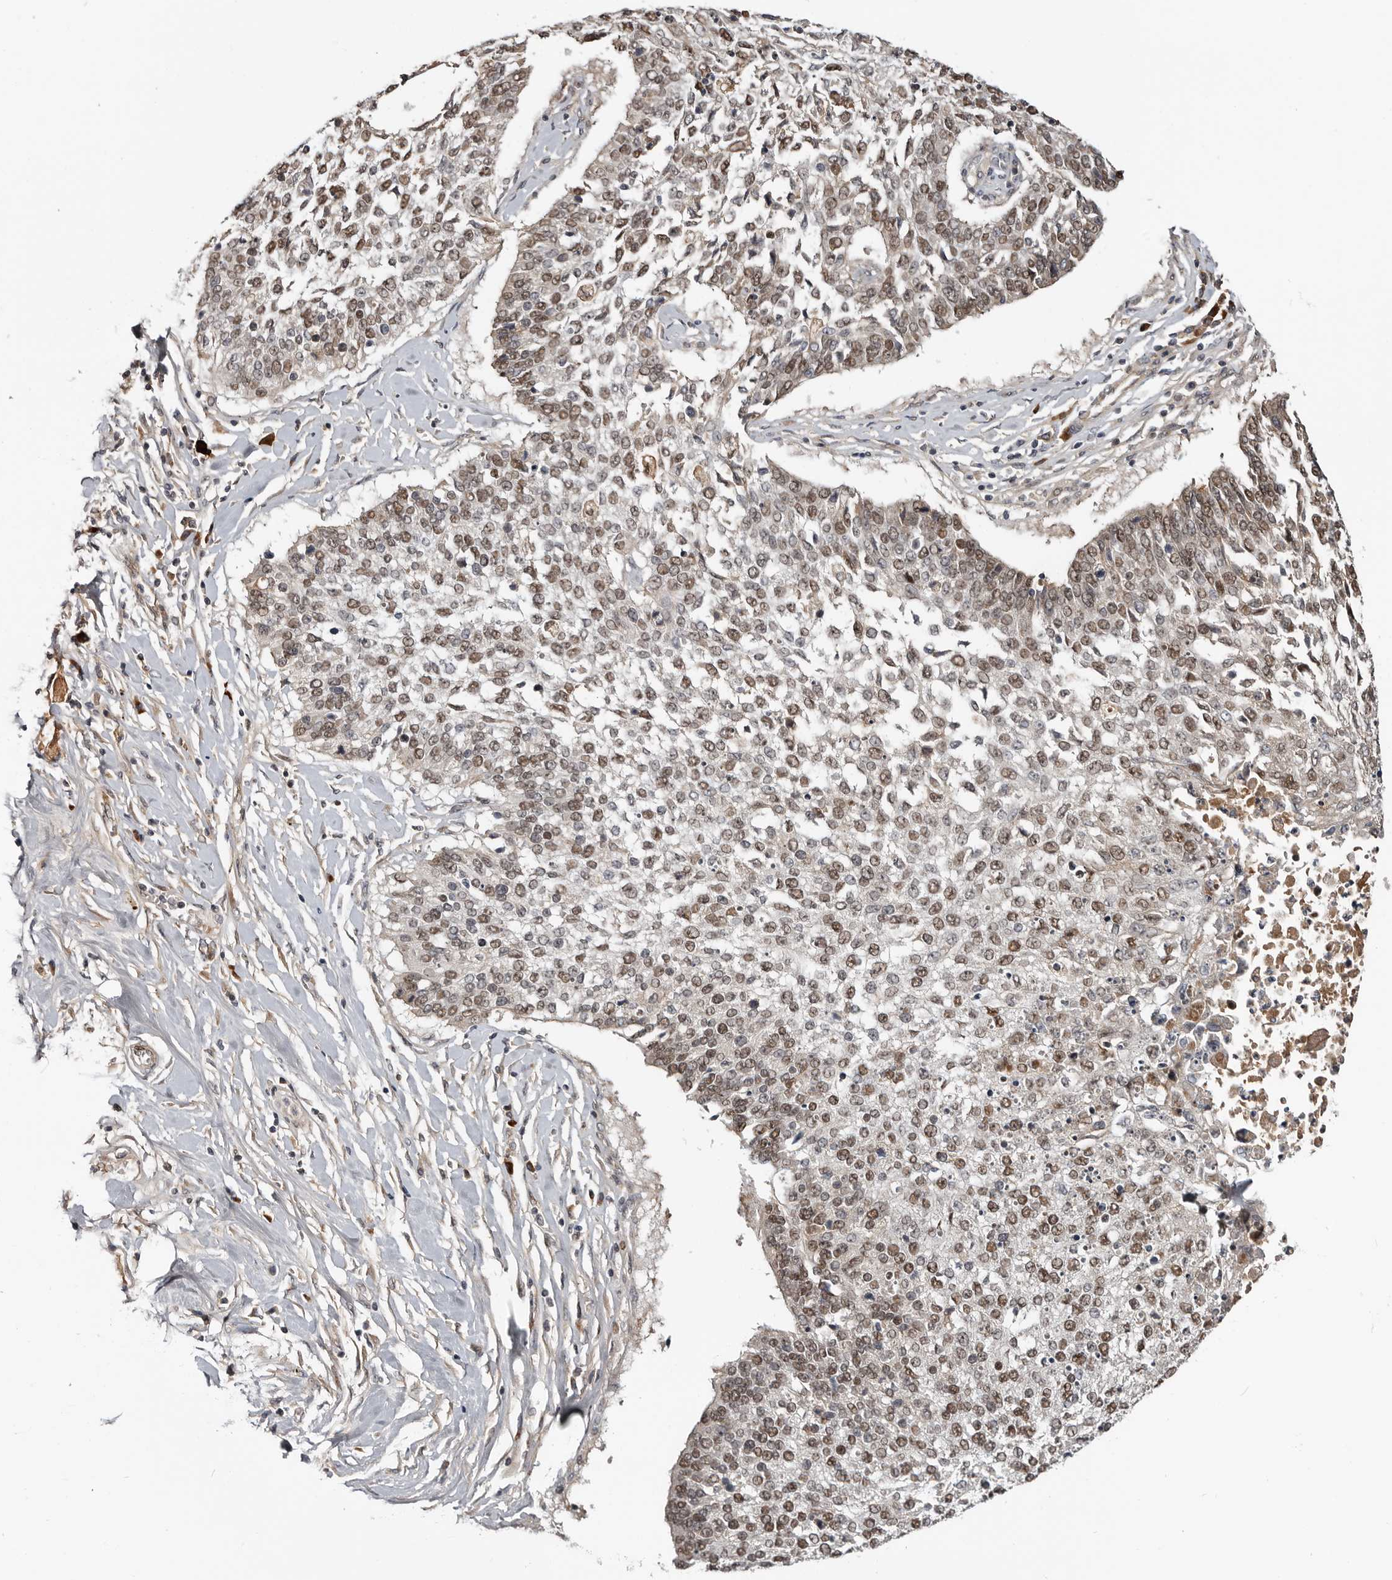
{"staining": {"intensity": "moderate", "quantity": ">75%", "location": "nuclear"}, "tissue": "lung cancer", "cell_type": "Tumor cells", "image_type": "cancer", "snomed": [{"axis": "morphology", "description": "Normal tissue, NOS"}, {"axis": "morphology", "description": "Squamous cell carcinoma, NOS"}, {"axis": "topography", "description": "Cartilage tissue"}, {"axis": "topography", "description": "Bronchus"}, {"axis": "topography", "description": "Lung"}, {"axis": "topography", "description": "Peripheral nerve tissue"}], "caption": "Immunohistochemistry of lung squamous cell carcinoma demonstrates medium levels of moderate nuclear staining in about >75% of tumor cells.", "gene": "ZNF277", "patient": {"sex": "female", "age": 49}}